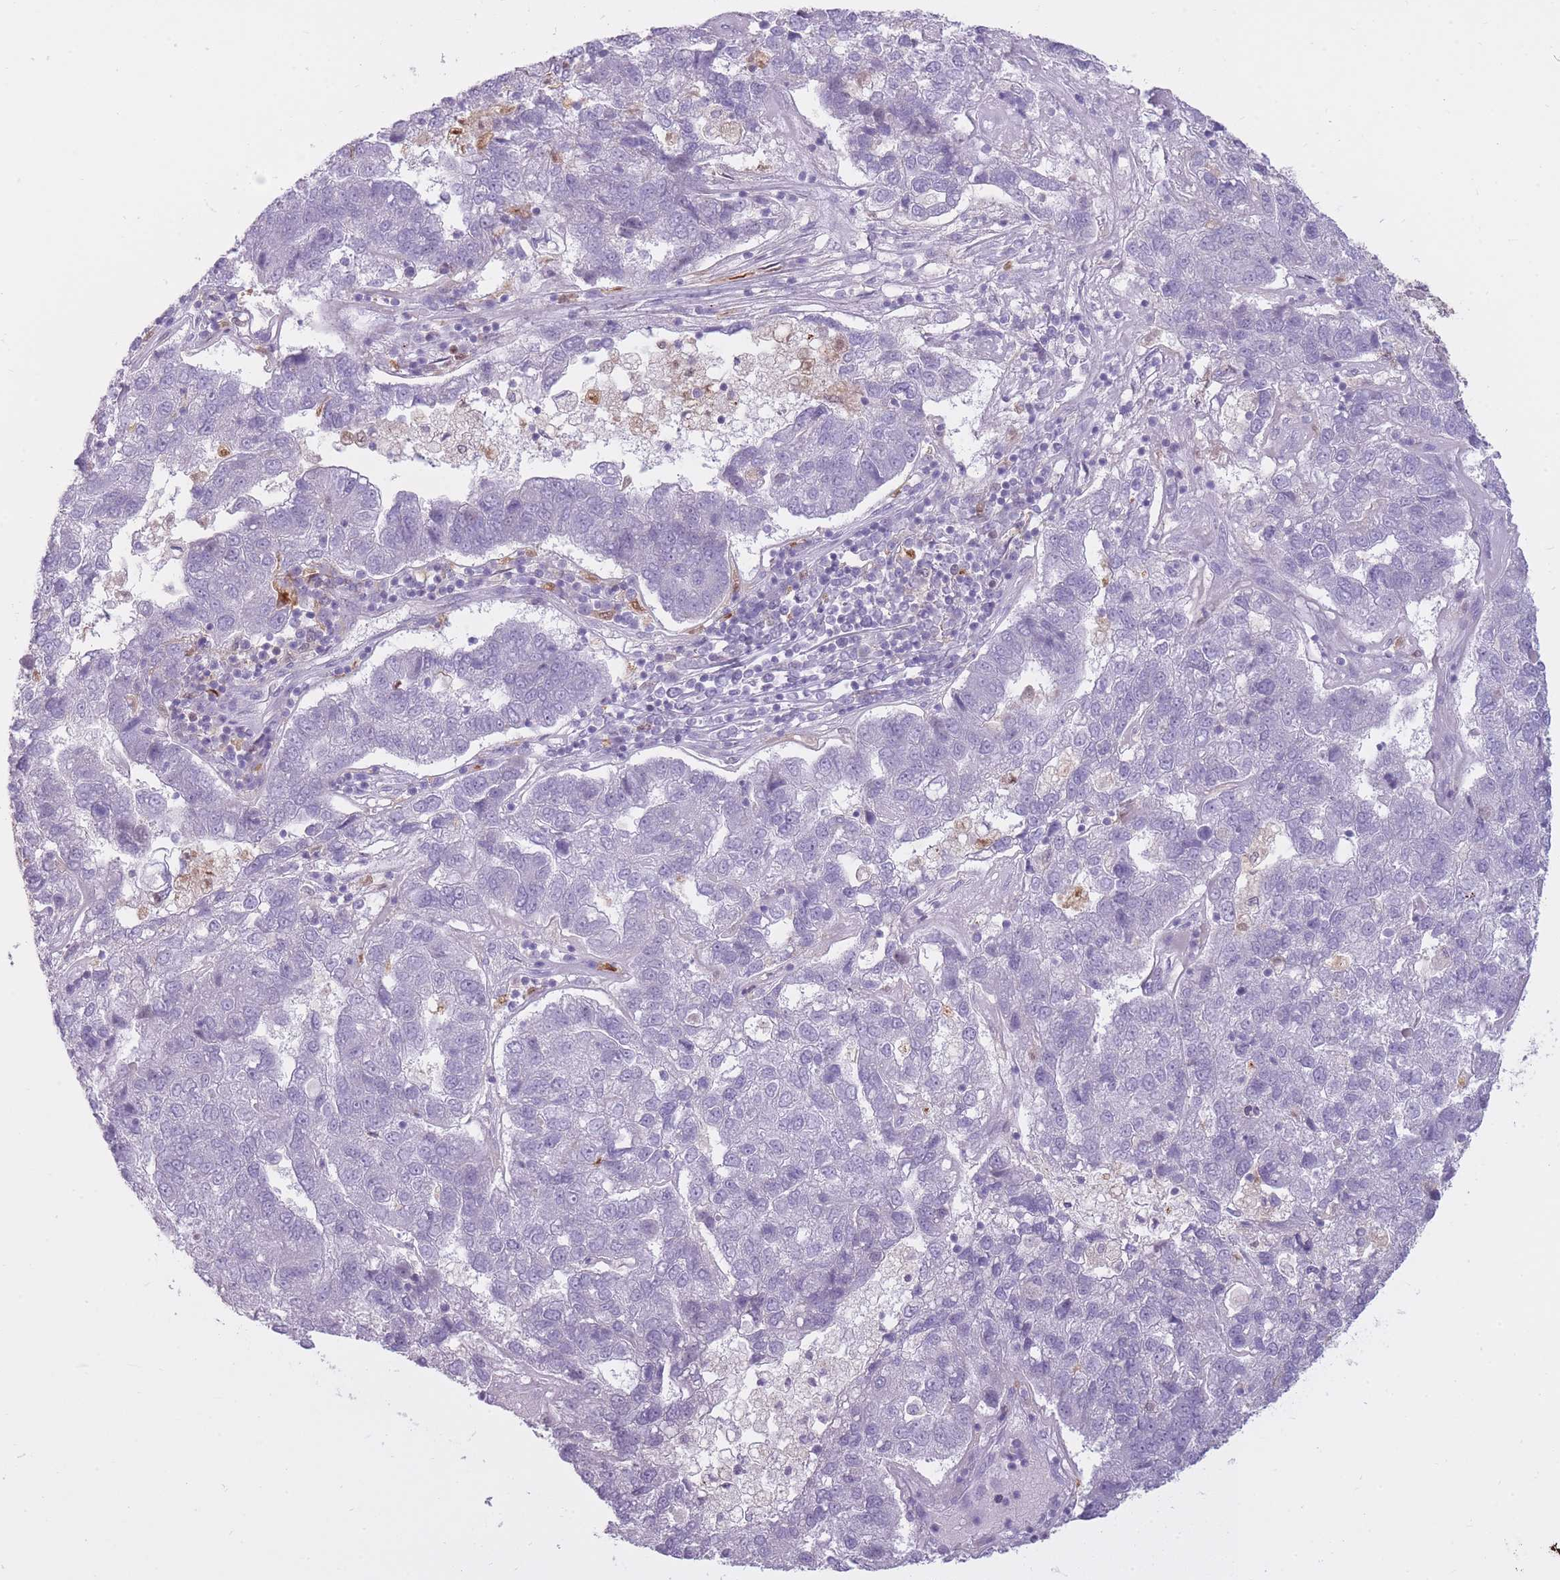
{"staining": {"intensity": "negative", "quantity": "none", "location": "none"}, "tissue": "pancreatic cancer", "cell_type": "Tumor cells", "image_type": "cancer", "snomed": [{"axis": "morphology", "description": "Adenocarcinoma, NOS"}, {"axis": "topography", "description": "Pancreas"}], "caption": "Protein analysis of pancreatic adenocarcinoma exhibits no significant positivity in tumor cells.", "gene": "LGALS9", "patient": {"sex": "female", "age": 61}}